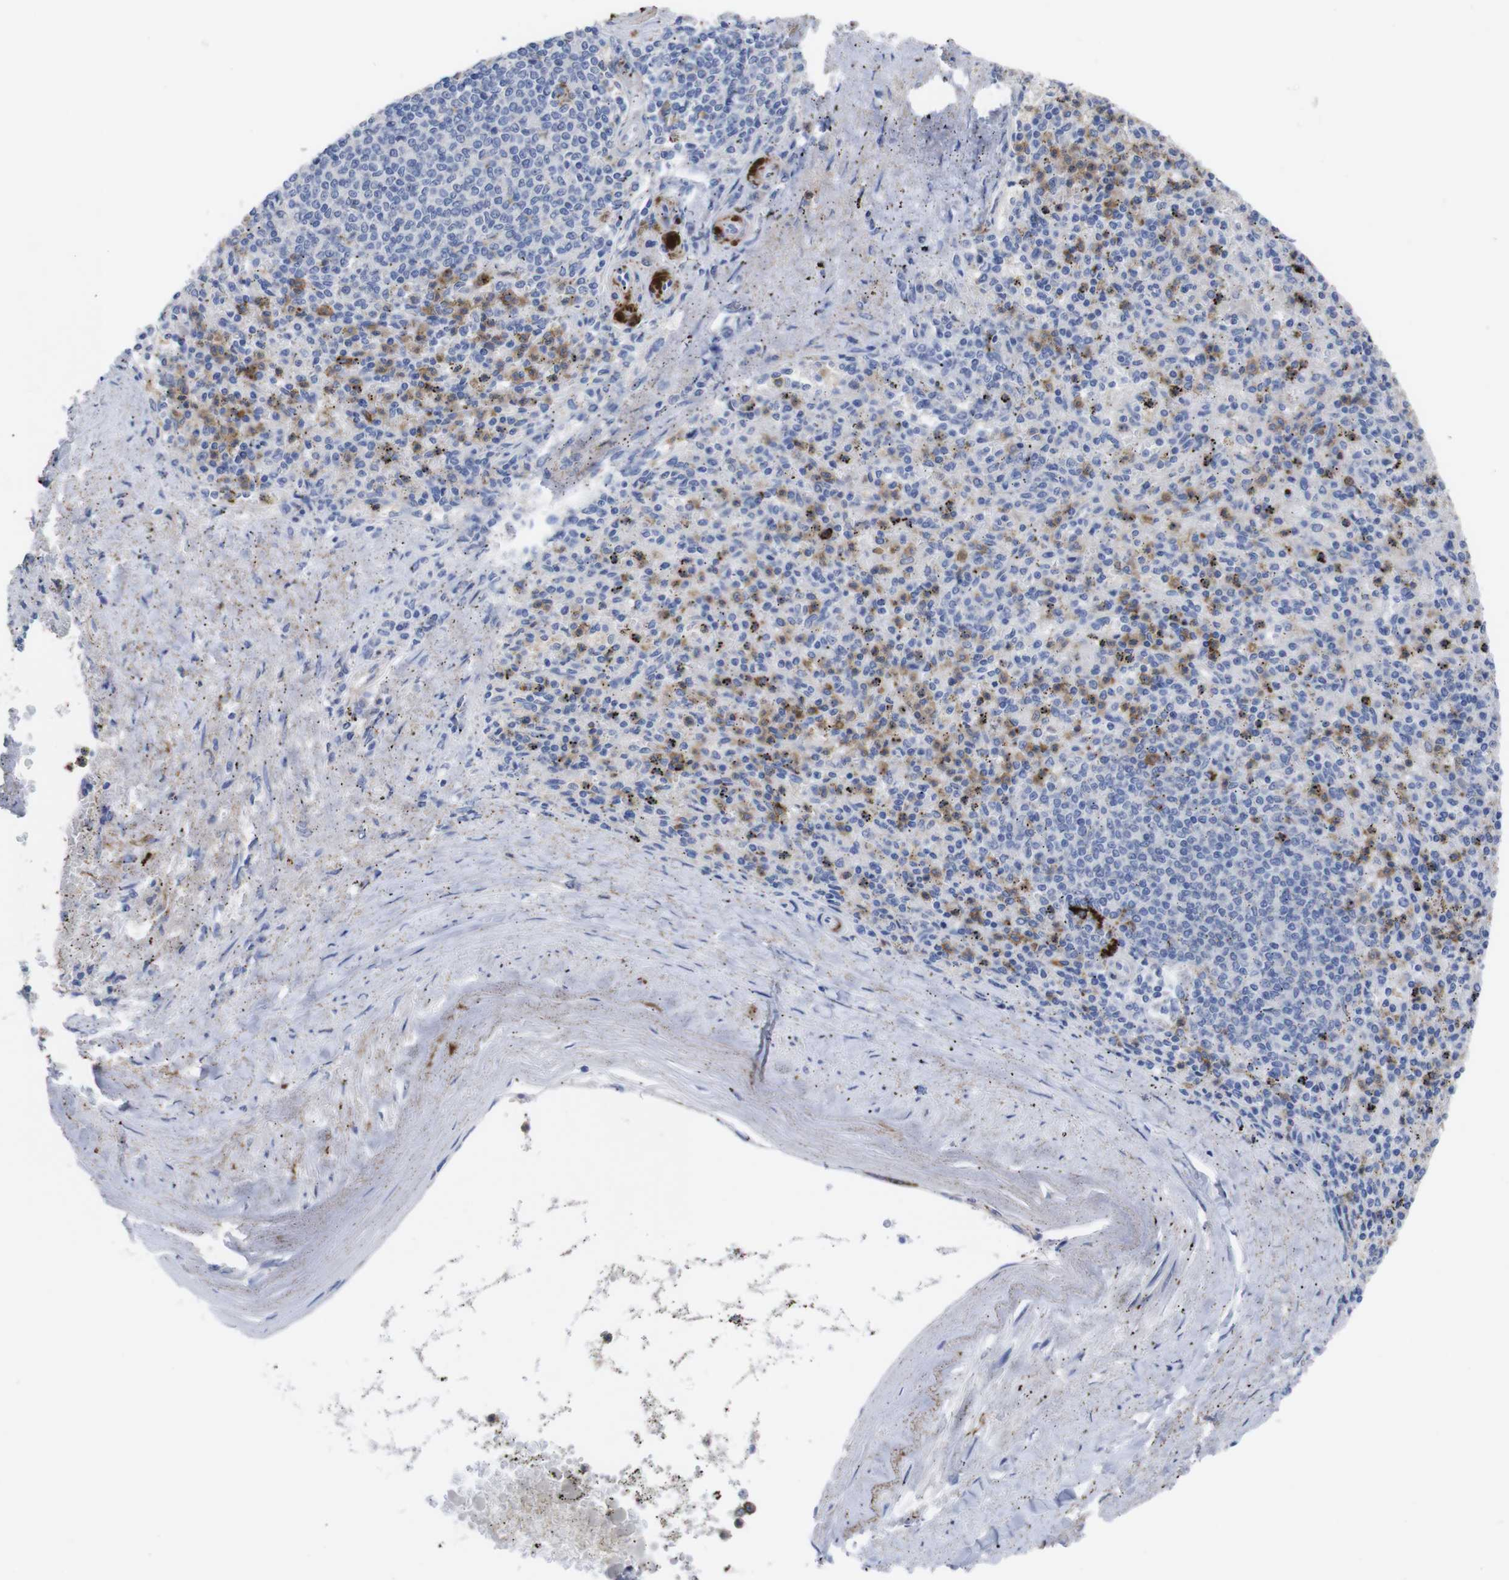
{"staining": {"intensity": "strong", "quantity": "25%-75%", "location": "cytoplasmic/membranous"}, "tissue": "spleen", "cell_type": "Cells in red pulp", "image_type": "normal", "snomed": [{"axis": "morphology", "description": "Normal tissue, NOS"}, {"axis": "topography", "description": "Spleen"}], "caption": "Immunohistochemical staining of benign spleen shows high levels of strong cytoplasmic/membranous staining in approximately 25%-75% of cells in red pulp. The staining is performed using DAB (3,3'-diaminobenzidine) brown chromogen to label protein expression. The nuclei are counter-stained blue using hematoxylin.", "gene": "C5AR1", "patient": {"sex": "male", "age": 72}}